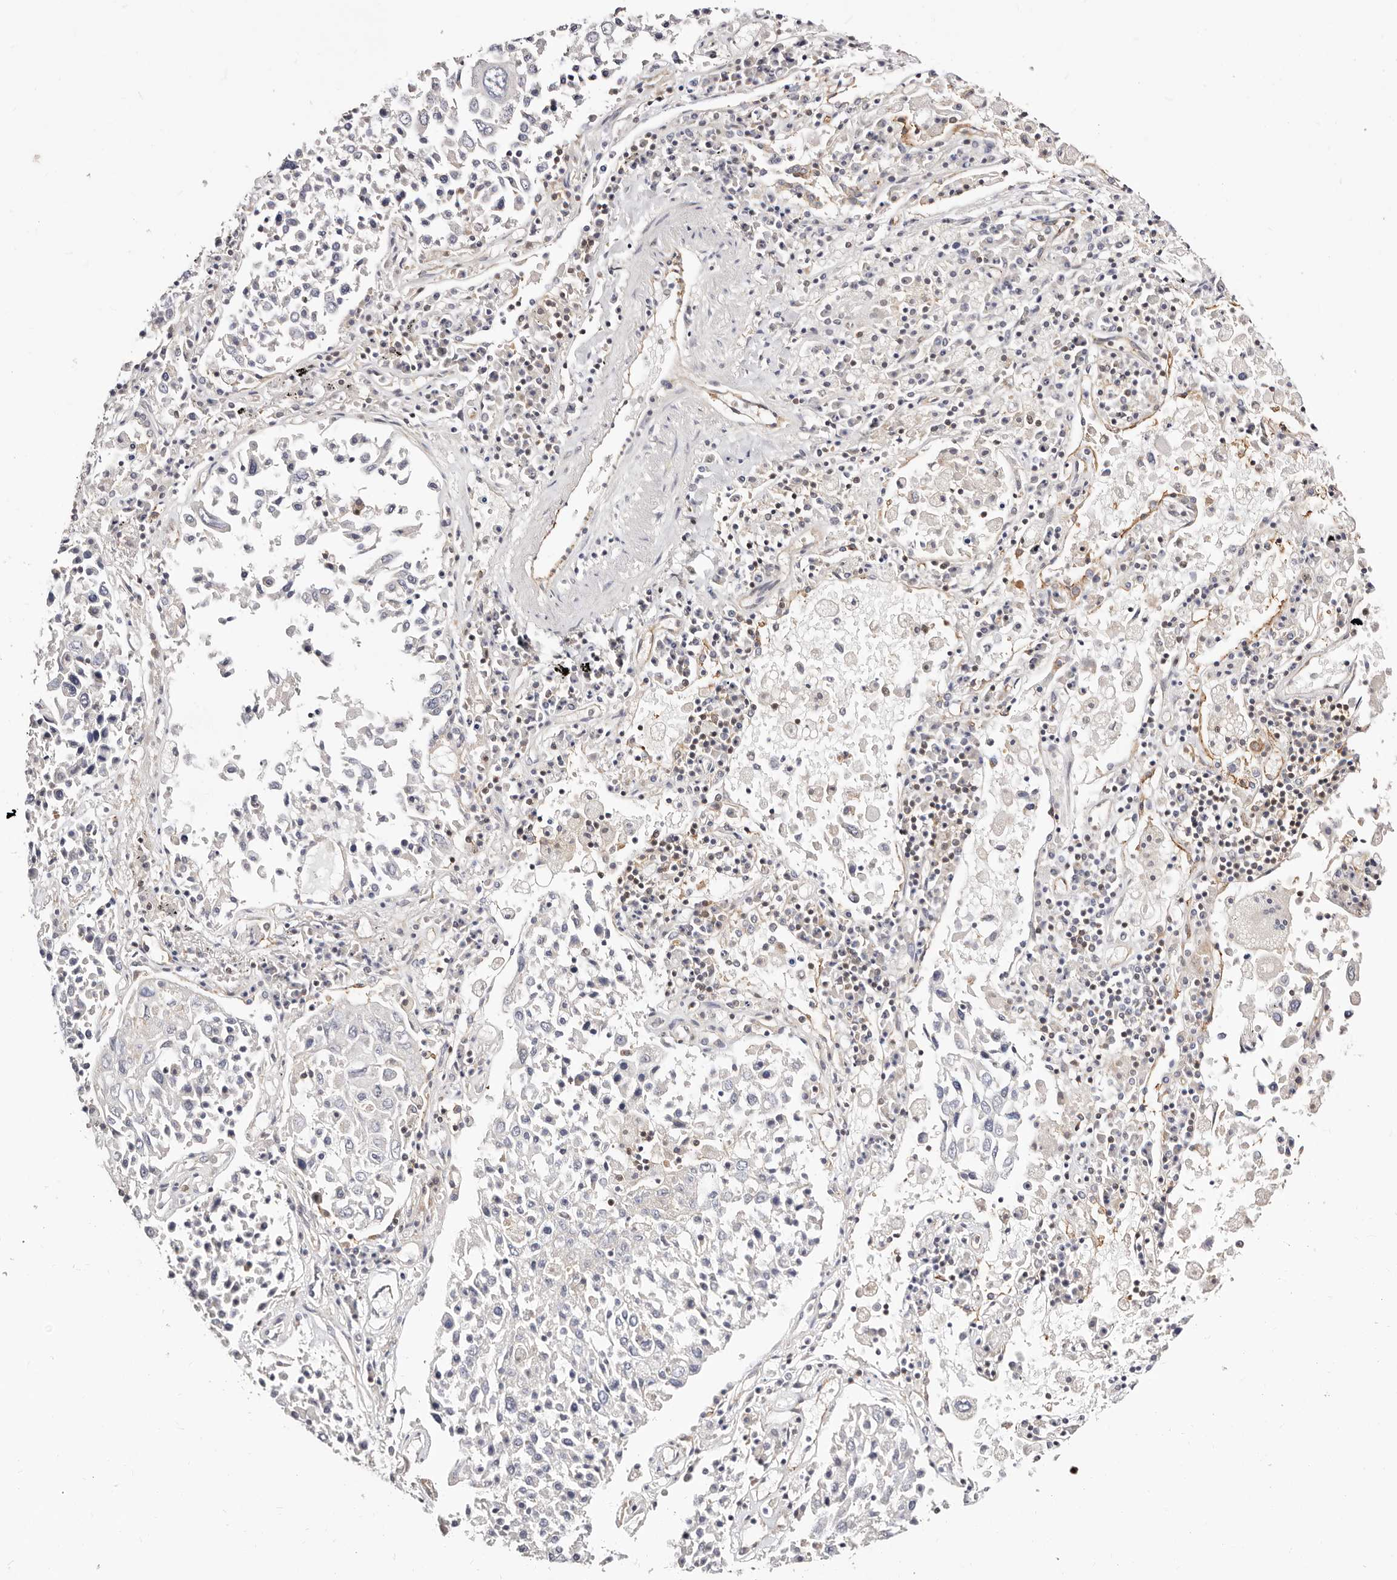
{"staining": {"intensity": "negative", "quantity": "none", "location": "none"}, "tissue": "lung cancer", "cell_type": "Tumor cells", "image_type": "cancer", "snomed": [{"axis": "morphology", "description": "Squamous cell carcinoma, NOS"}, {"axis": "topography", "description": "Lung"}], "caption": "IHC image of neoplastic tissue: lung squamous cell carcinoma stained with DAB (3,3'-diaminobenzidine) displays no significant protein staining in tumor cells.", "gene": "STAT5A", "patient": {"sex": "male", "age": 65}}